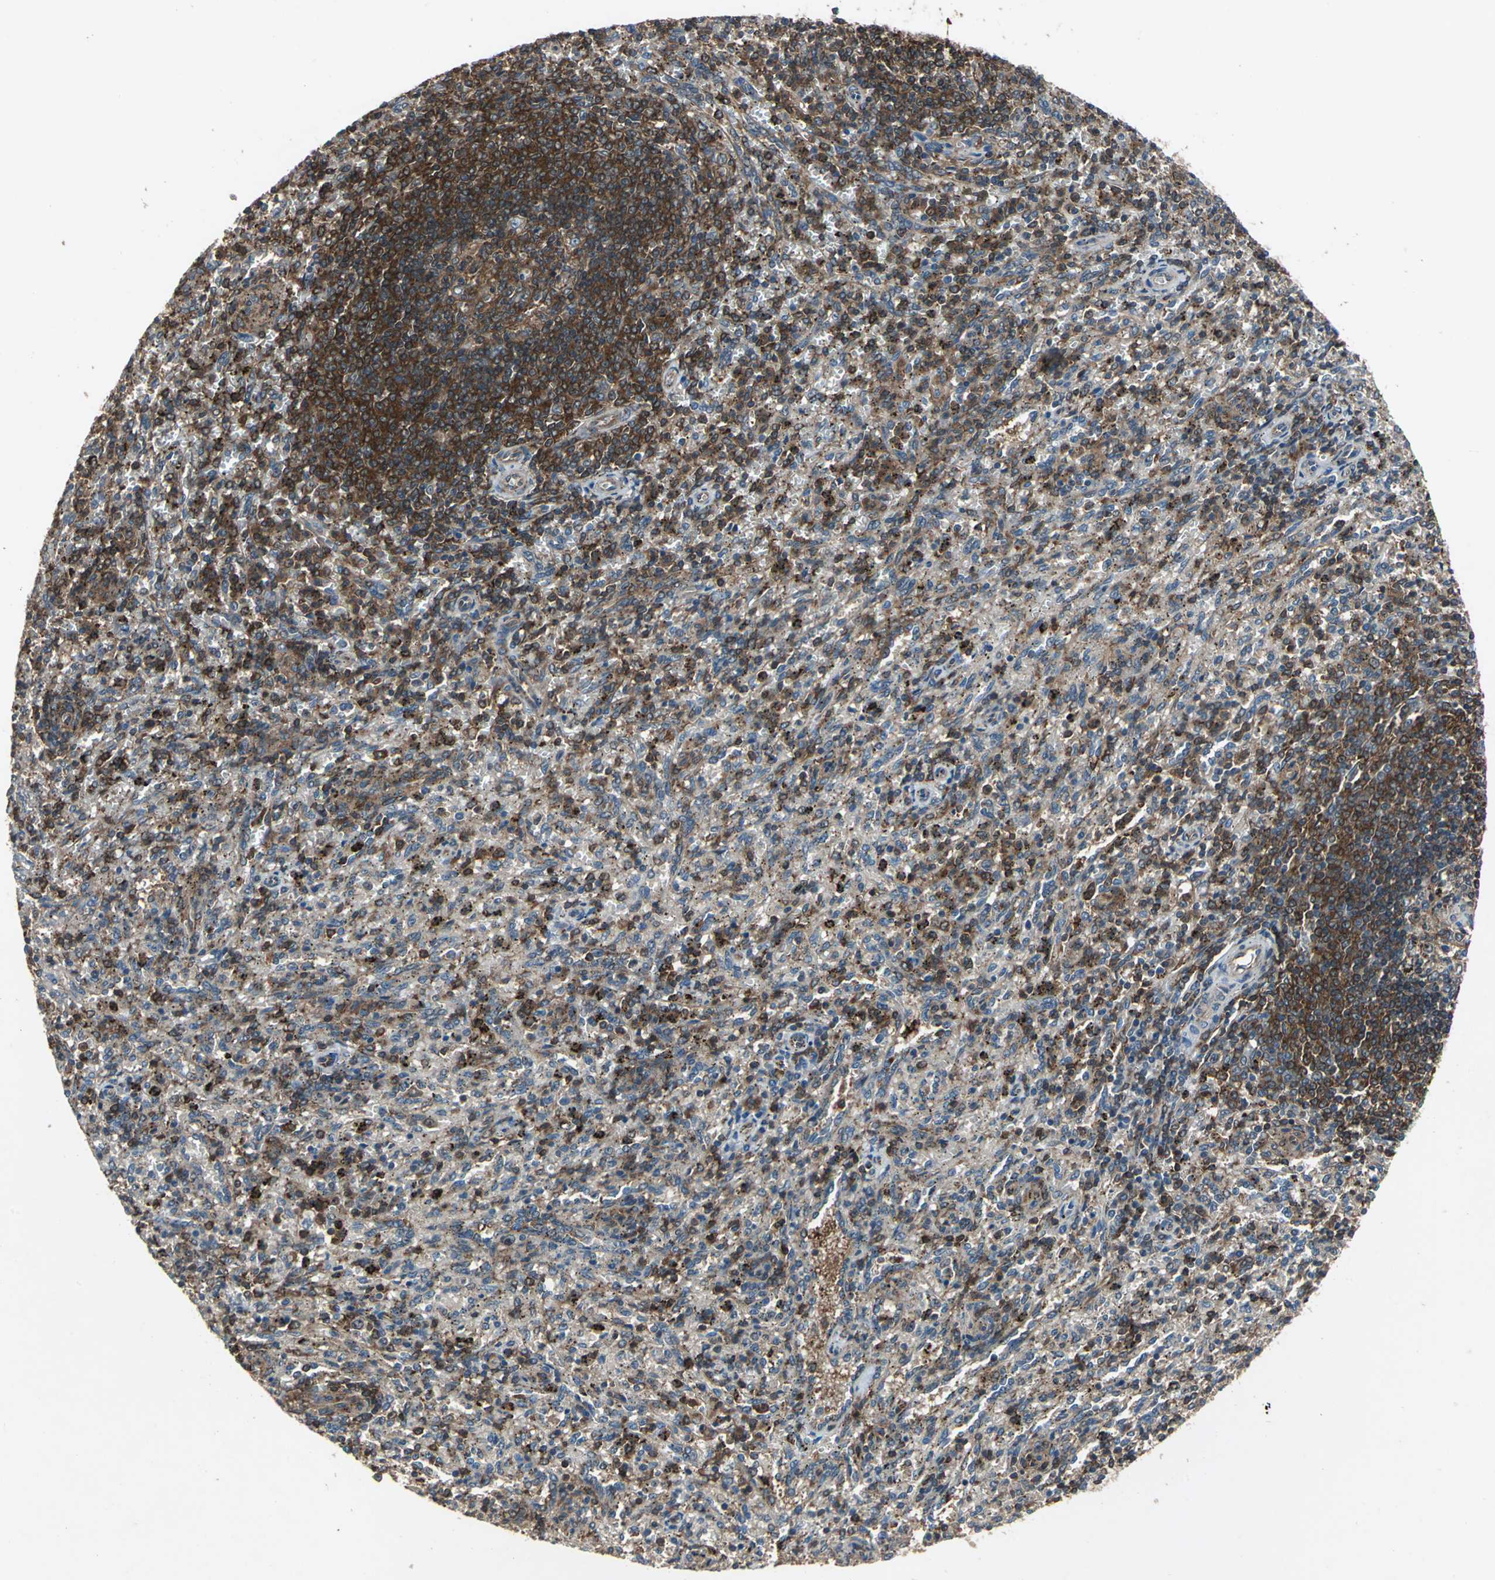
{"staining": {"intensity": "strong", "quantity": "25%-75%", "location": "cytoplasmic/membranous"}, "tissue": "spleen", "cell_type": "Cells in red pulp", "image_type": "normal", "snomed": [{"axis": "morphology", "description": "Normal tissue, NOS"}, {"axis": "topography", "description": "Spleen"}], "caption": "Protein analysis of benign spleen shows strong cytoplasmic/membranous positivity in approximately 25%-75% of cells in red pulp. The protein of interest is shown in brown color, while the nuclei are stained blue.", "gene": "CAPN1", "patient": {"sex": "female", "age": 10}}